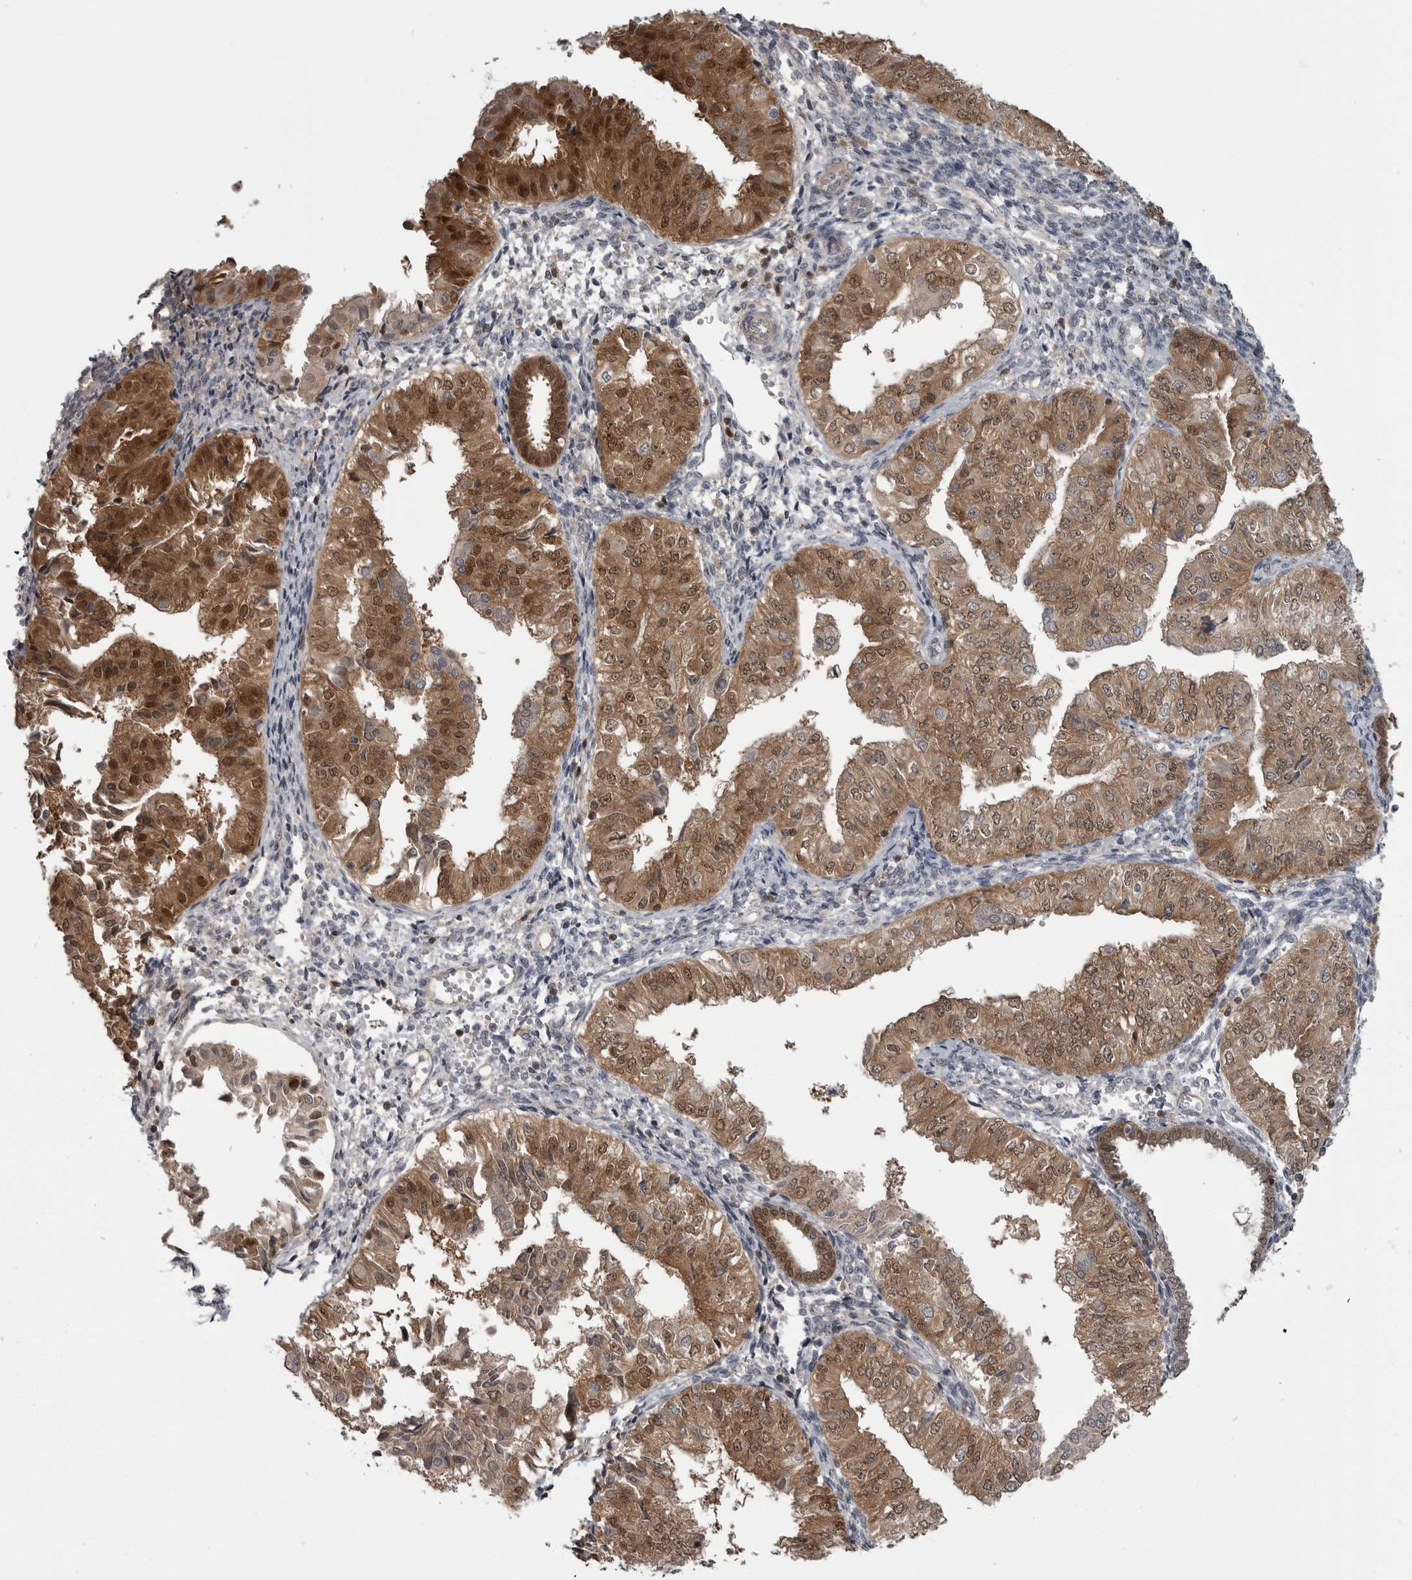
{"staining": {"intensity": "moderate", "quantity": ">75%", "location": "cytoplasmic/membranous,nuclear"}, "tissue": "endometrial cancer", "cell_type": "Tumor cells", "image_type": "cancer", "snomed": [{"axis": "morphology", "description": "Normal tissue, NOS"}, {"axis": "morphology", "description": "Adenocarcinoma, NOS"}, {"axis": "topography", "description": "Endometrium"}], "caption": "IHC of human endometrial adenocarcinoma shows medium levels of moderate cytoplasmic/membranous and nuclear positivity in approximately >75% of tumor cells.", "gene": "MAPK13", "patient": {"sex": "female", "age": 53}}